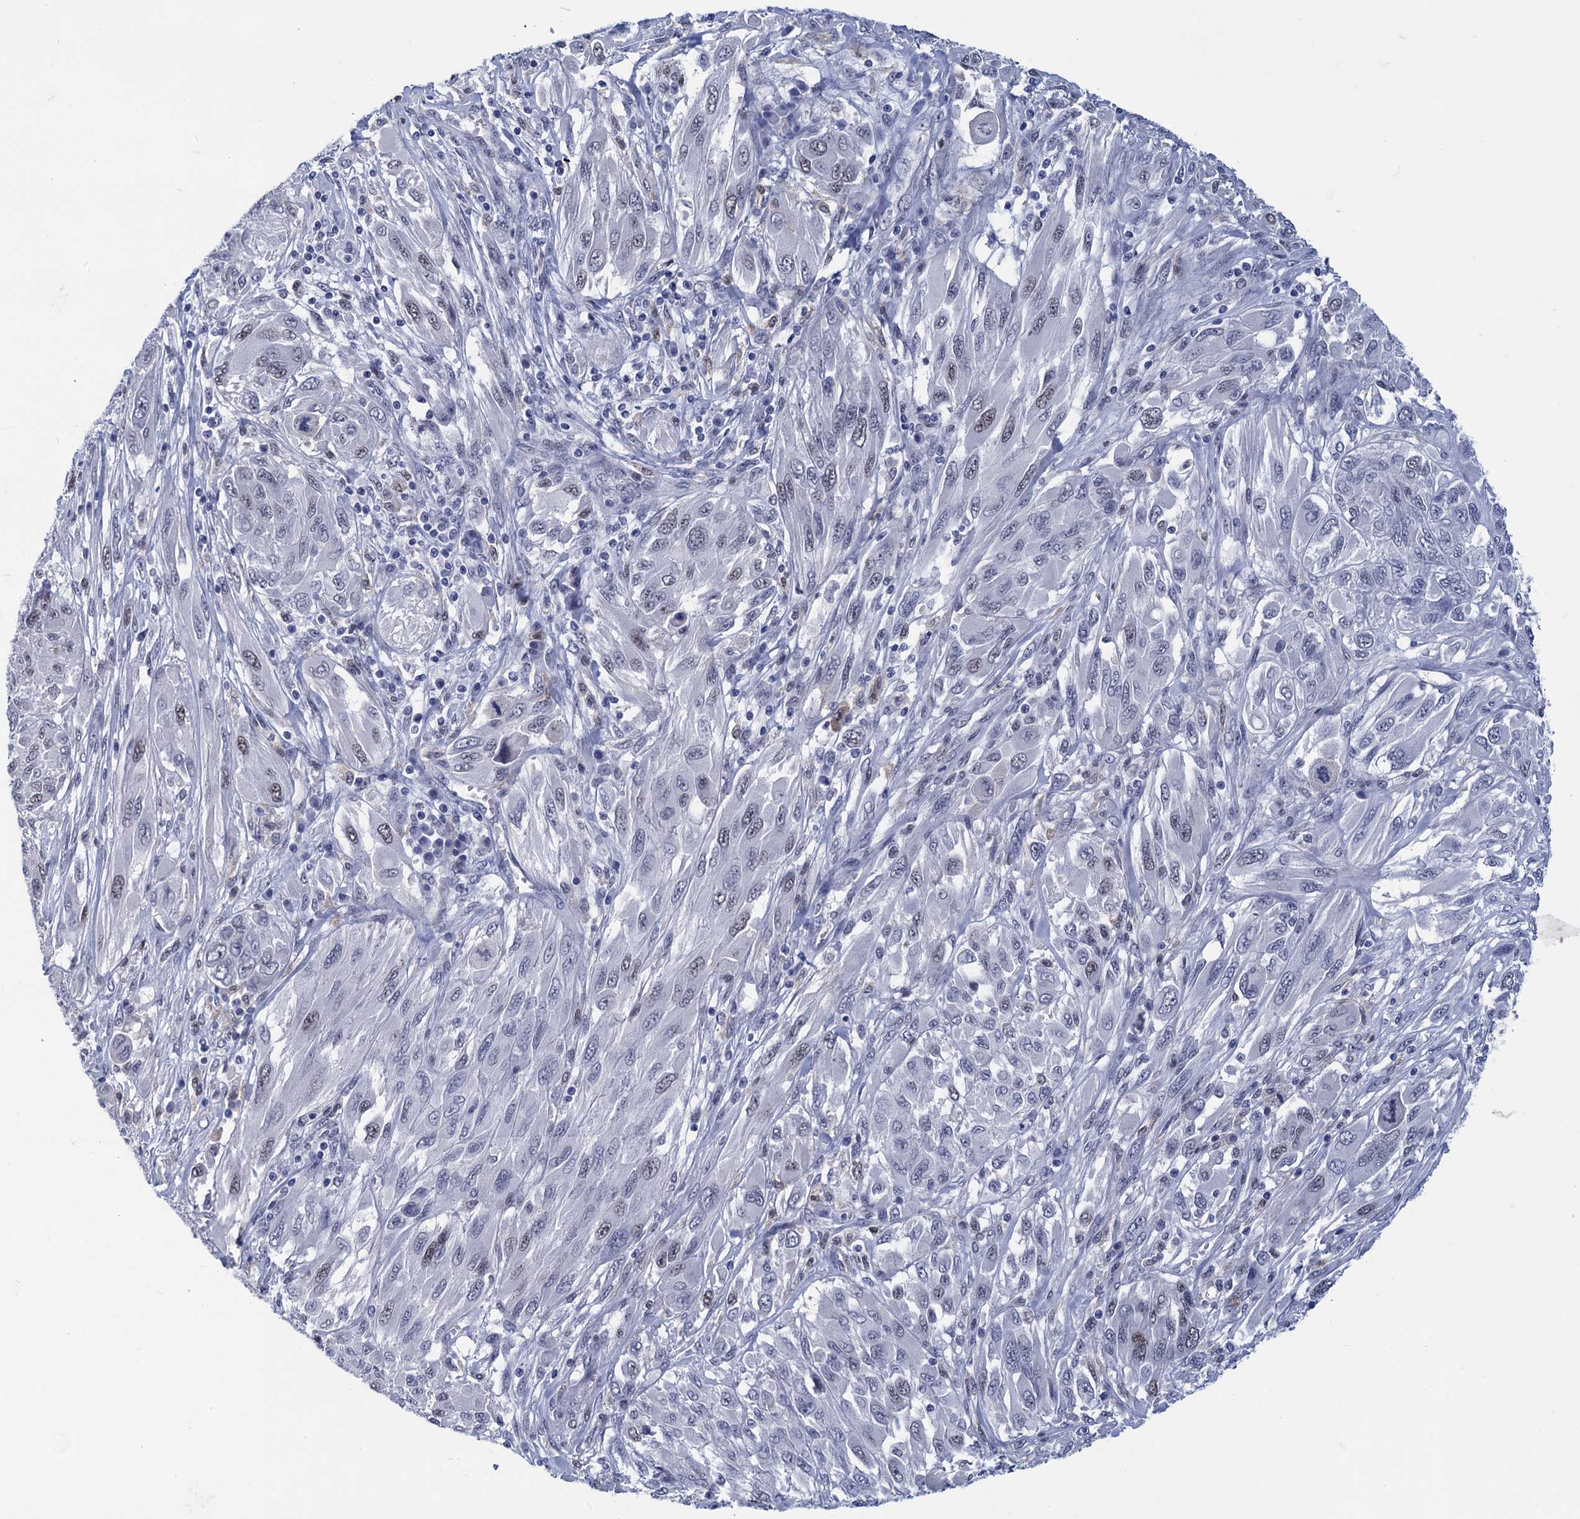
{"staining": {"intensity": "weak", "quantity": "<25%", "location": "nuclear"}, "tissue": "melanoma", "cell_type": "Tumor cells", "image_type": "cancer", "snomed": [{"axis": "morphology", "description": "Malignant melanoma, NOS"}, {"axis": "topography", "description": "Skin"}], "caption": "Histopathology image shows no protein positivity in tumor cells of malignant melanoma tissue. Nuclei are stained in blue.", "gene": "GINS3", "patient": {"sex": "female", "age": 91}}